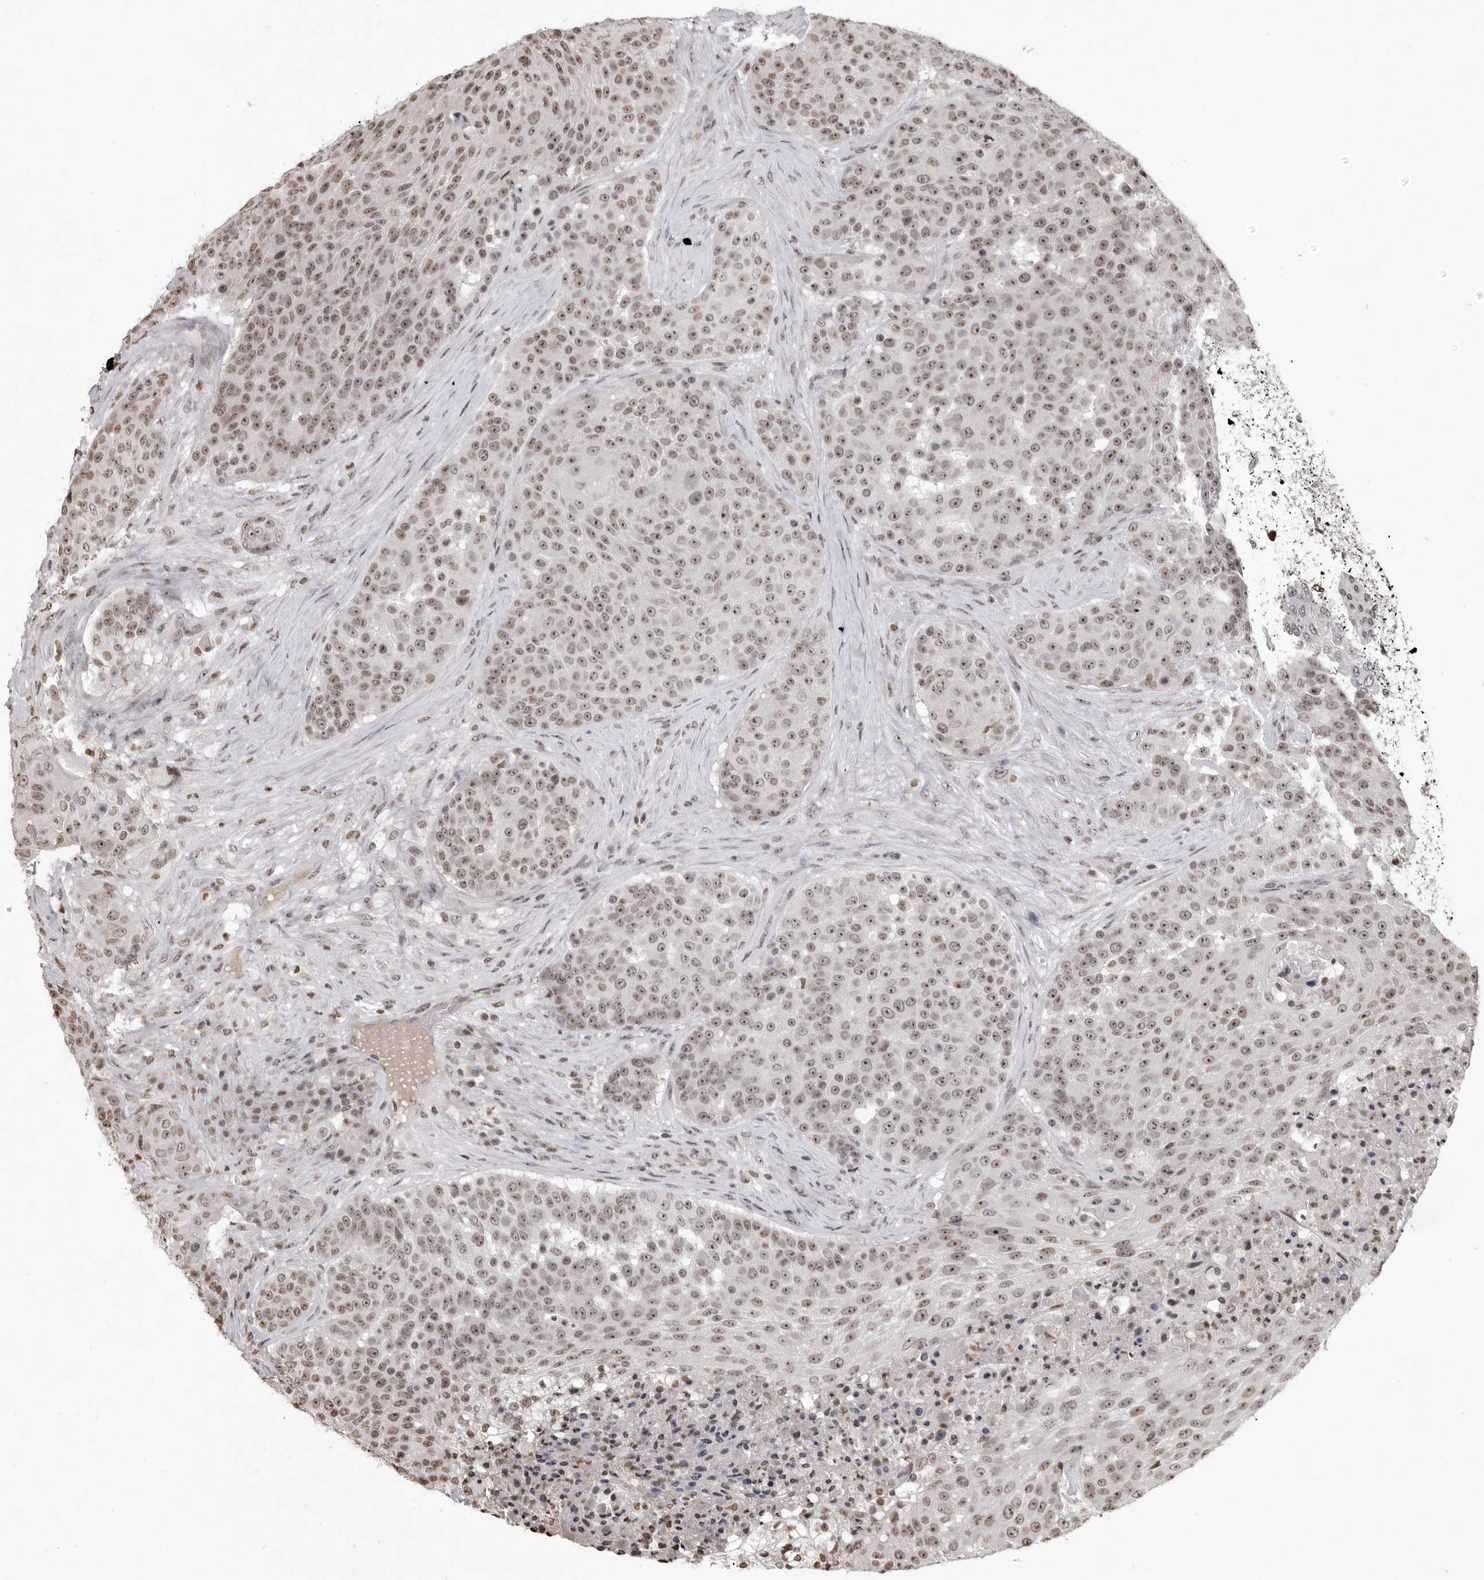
{"staining": {"intensity": "weak", "quantity": ">75%", "location": "nuclear"}, "tissue": "urothelial cancer", "cell_type": "Tumor cells", "image_type": "cancer", "snomed": [{"axis": "morphology", "description": "Urothelial carcinoma, High grade"}, {"axis": "topography", "description": "Urinary bladder"}], "caption": "DAB immunohistochemical staining of high-grade urothelial carcinoma shows weak nuclear protein expression in about >75% of tumor cells.", "gene": "WDR45", "patient": {"sex": "female", "age": 63}}